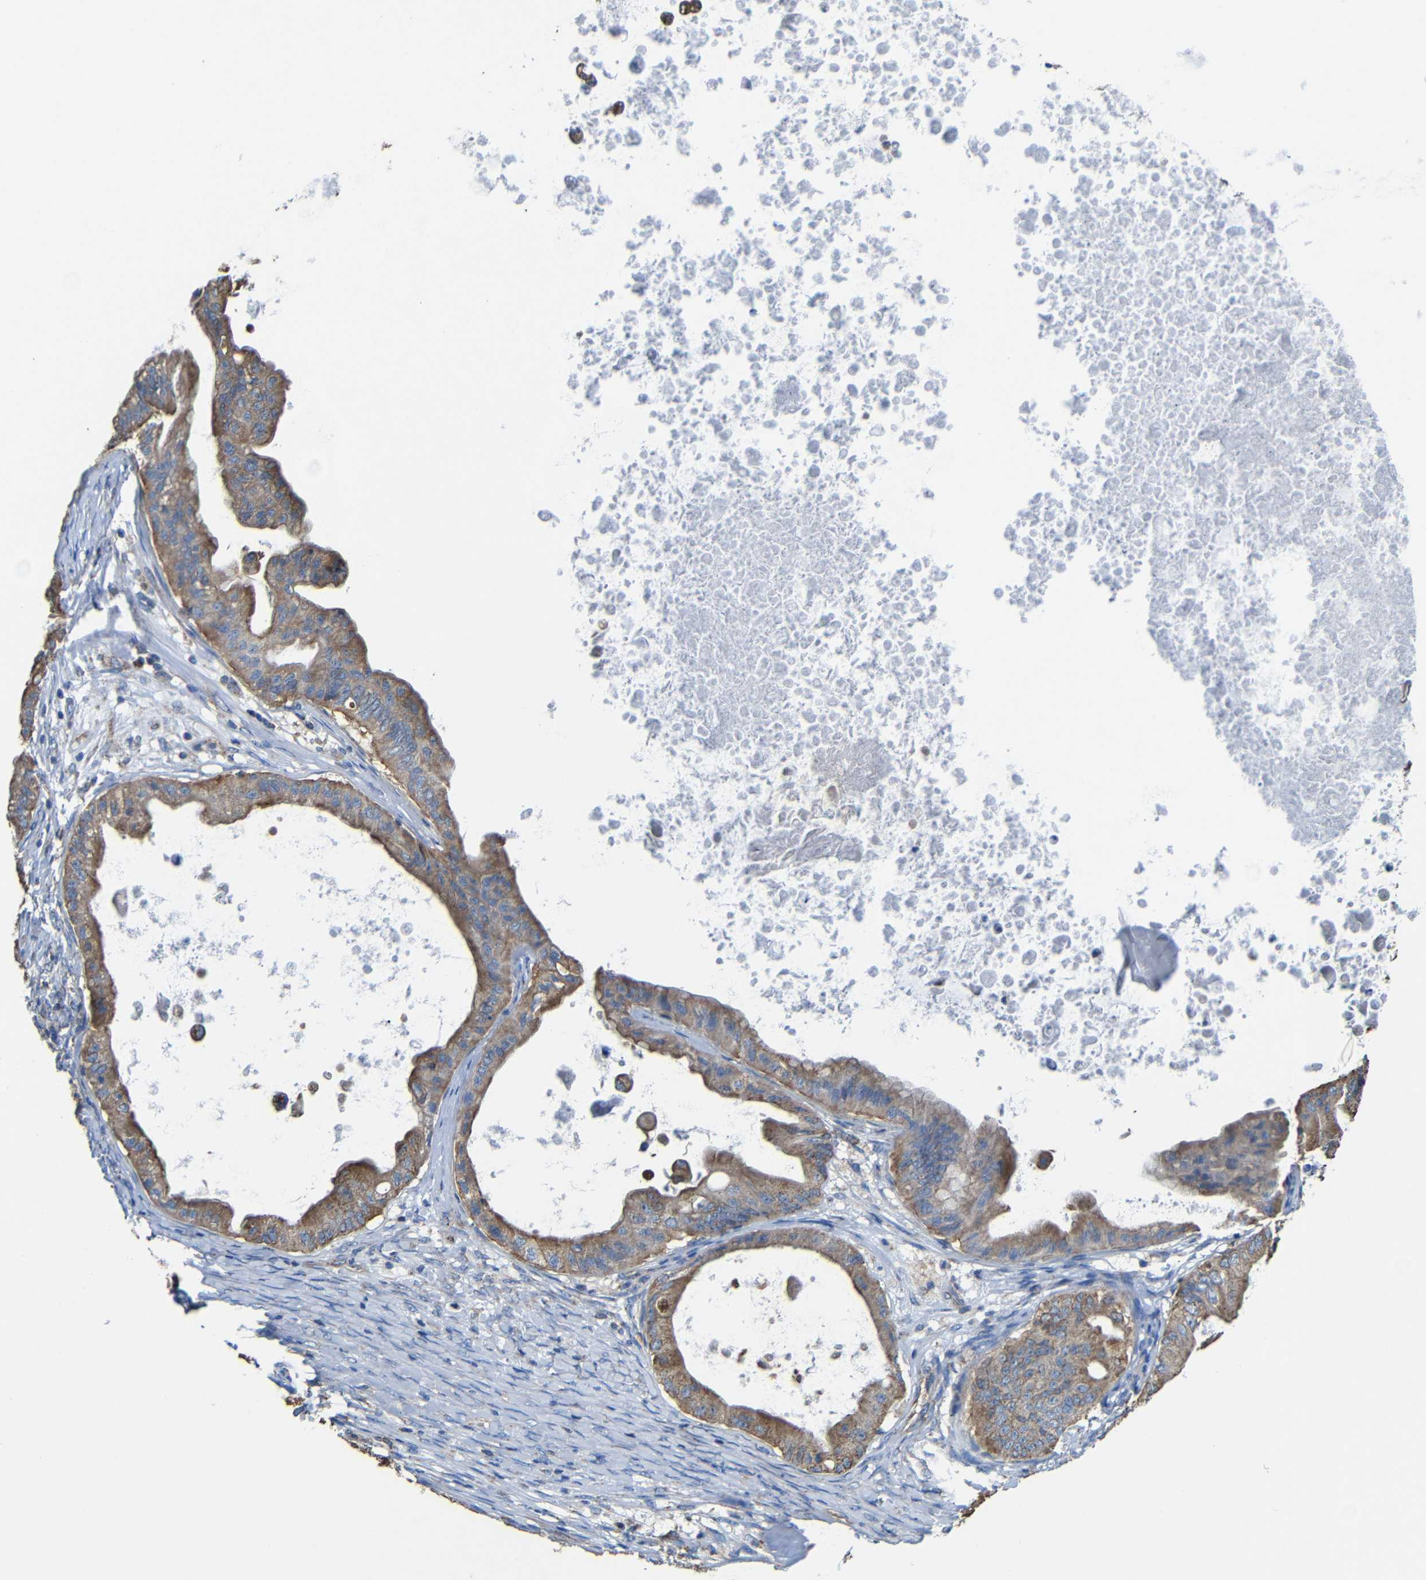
{"staining": {"intensity": "moderate", "quantity": ">75%", "location": "cytoplasmic/membranous"}, "tissue": "ovarian cancer", "cell_type": "Tumor cells", "image_type": "cancer", "snomed": [{"axis": "morphology", "description": "Cystadenocarcinoma, mucinous, NOS"}, {"axis": "topography", "description": "Ovary"}], "caption": "Ovarian cancer (mucinous cystadenocarcinoma) was stained to show a protein in brown. There is medium levels of moderate cytoplasmic/membranous expression in about >75% of tumor cells. (DAB (3,3'-diaminobenzidine) IHC with brightfield microscopy, high magnification).", "gene": "INTS6L", "patient": {"sex": "female", "age": 37}}